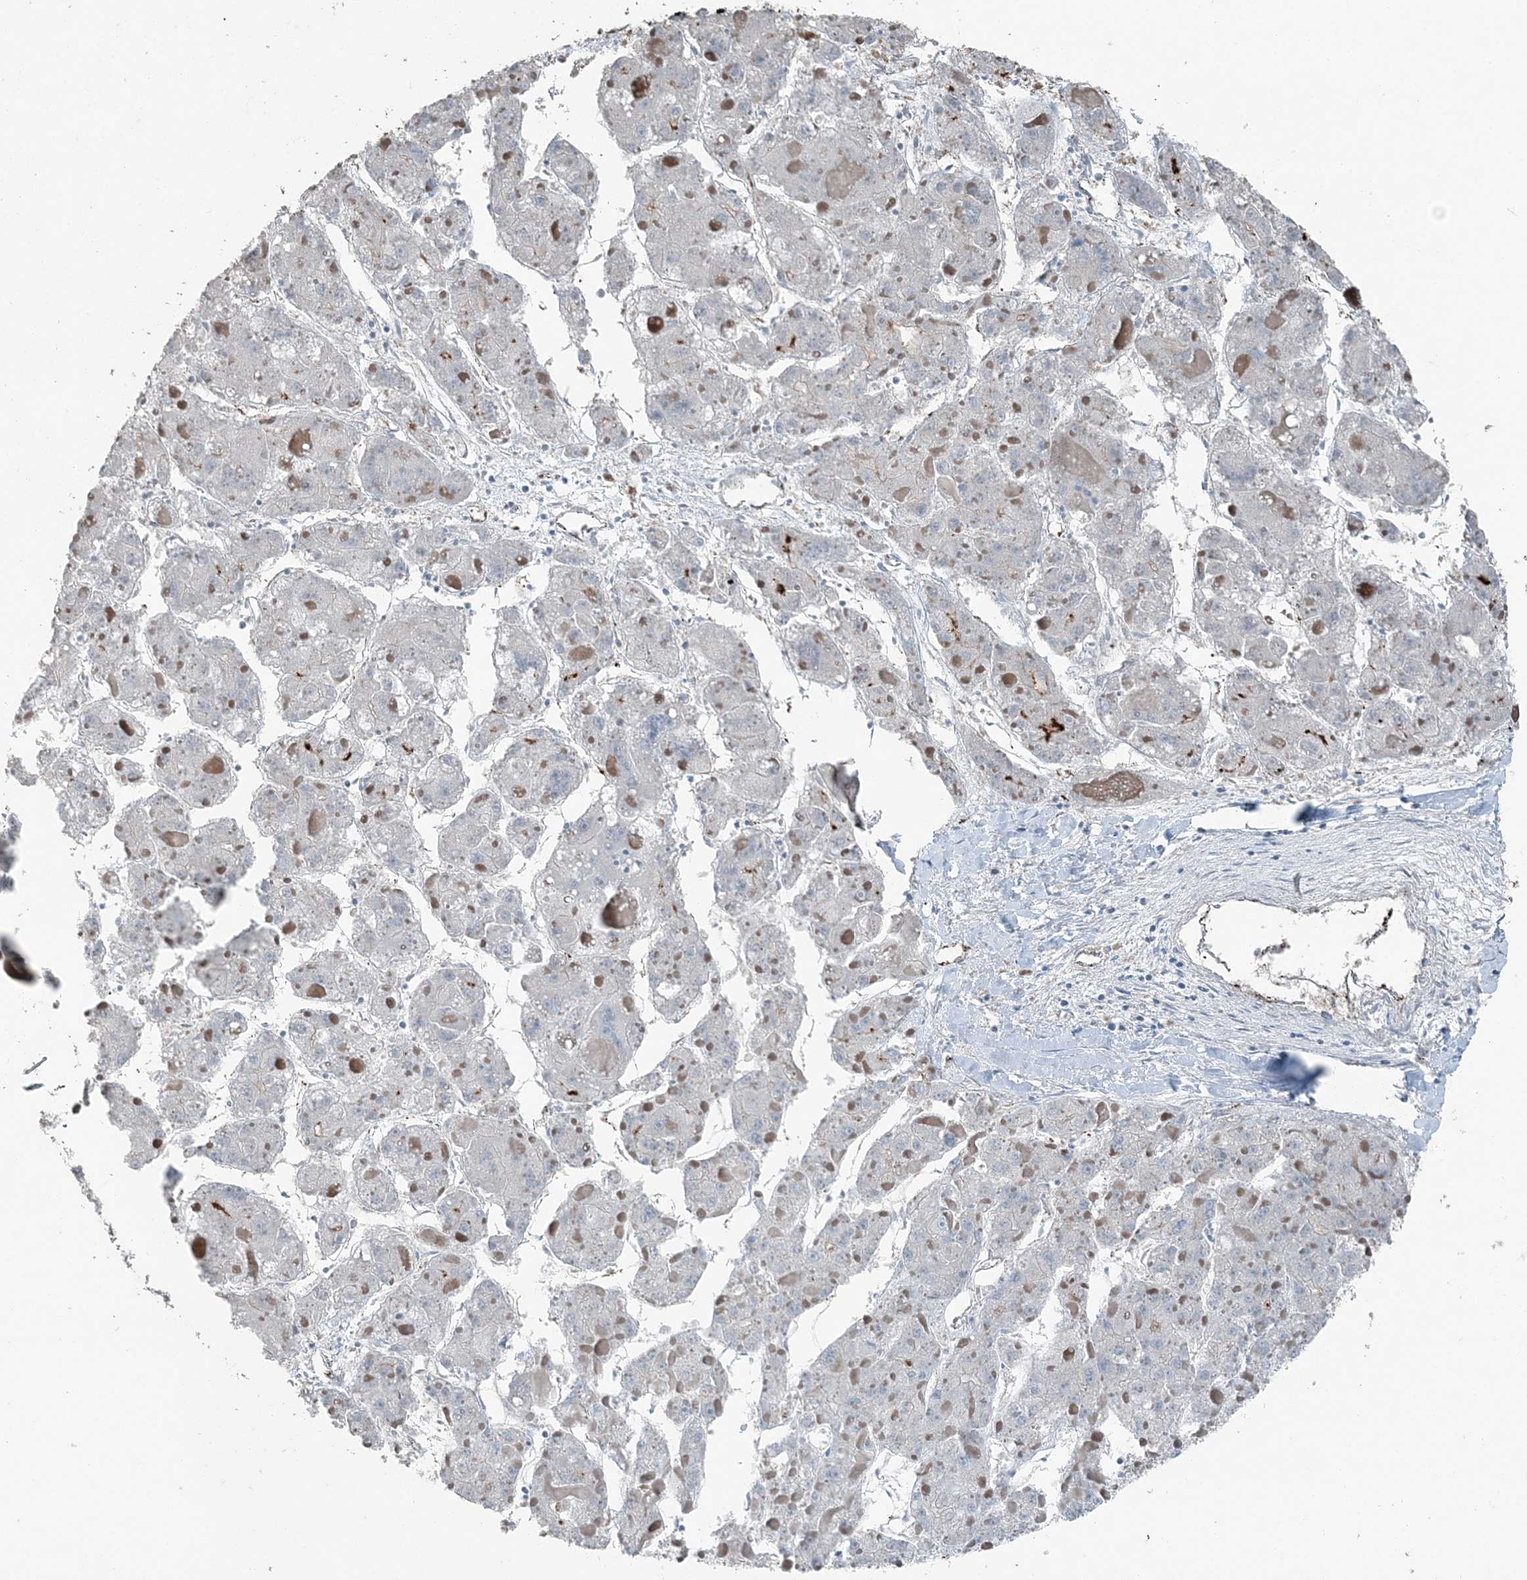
{"staining": {"intensity": "negative", "quantity": "none", "location": "none"}, "tissue": "liver cancer", "cell_type": "Tumor cells", "image_type": "cancer", "snomed": [{"axis": "morphology", "description": "Carcinoma, Hepatocellular, NOS"}, {"axis": "topography", "description": "Liver"}], "caption": "Immunohistochemistry of human hepatocellular carcinoma (liver) displays no positivity in tumor cells. (Immunohistochemistry, brightfield microscopy, high magnification).", "gene": "ELOVL7", "patient": {"sex": "female", "age": 73}}